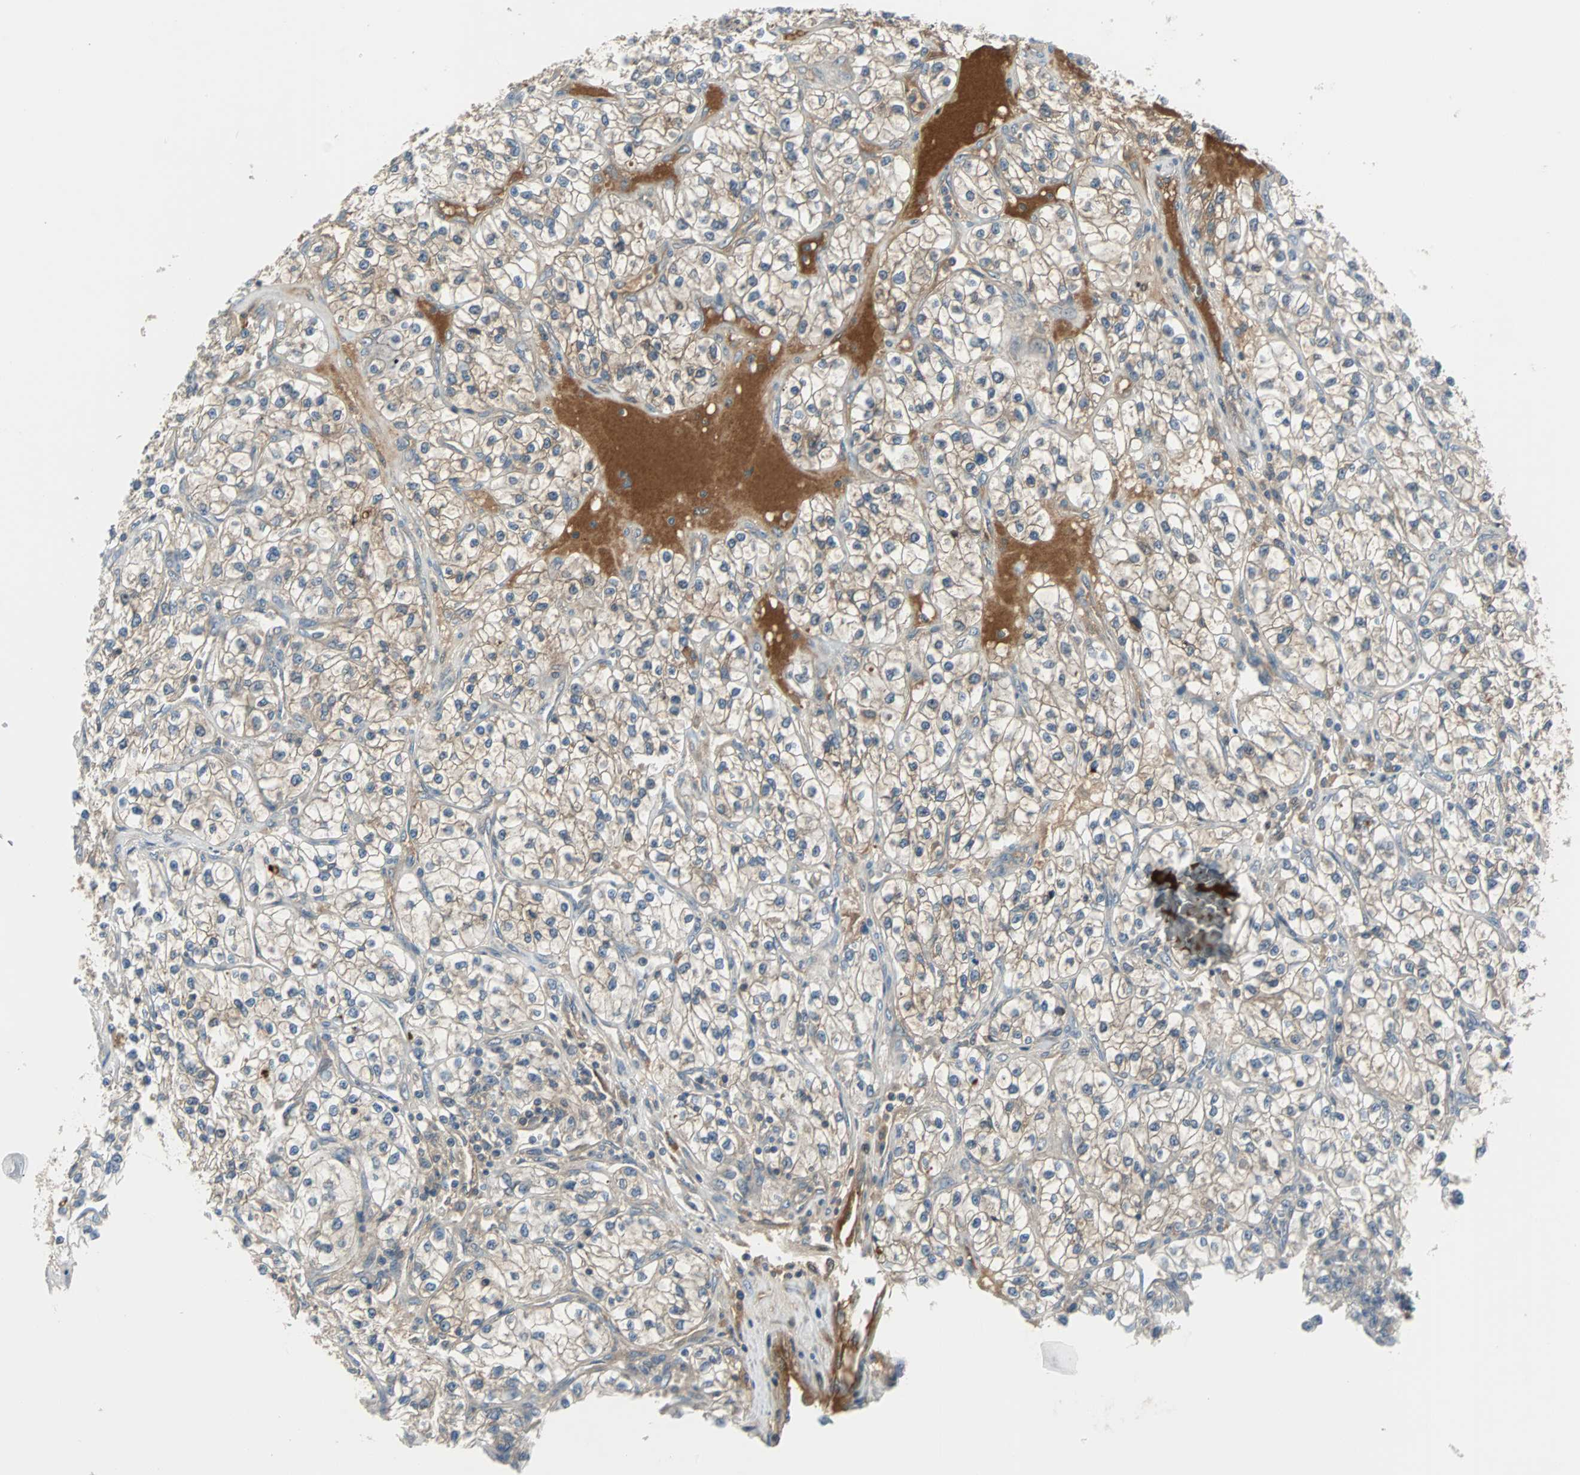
{"staining": {"intensity": "weak", "quantity": "25%-75%", "location": "cytoplasmic/membranous"}, "tissue": "renal cancer", "cell_type": "Tumor cells", "image_type": "cancer", "snomed": [{"axis": "morphology", "description": "Adenocarcinoma, NOS"}, {"axis": "topography", "description": "Kidney"}], "caption": "DAB (3,3'-diaminobenzidine) immunohistochemical staining of renal cancer (adenocarcinoma) exhibits weak cytoplasmic/membranous protein positivity in about 25%-75% of tumor cells. The protein of interest is shown in brown color, while the nuclei are stained blue.", "gene": "FHL2", "patient": {"sex": "female", "age": 57}}